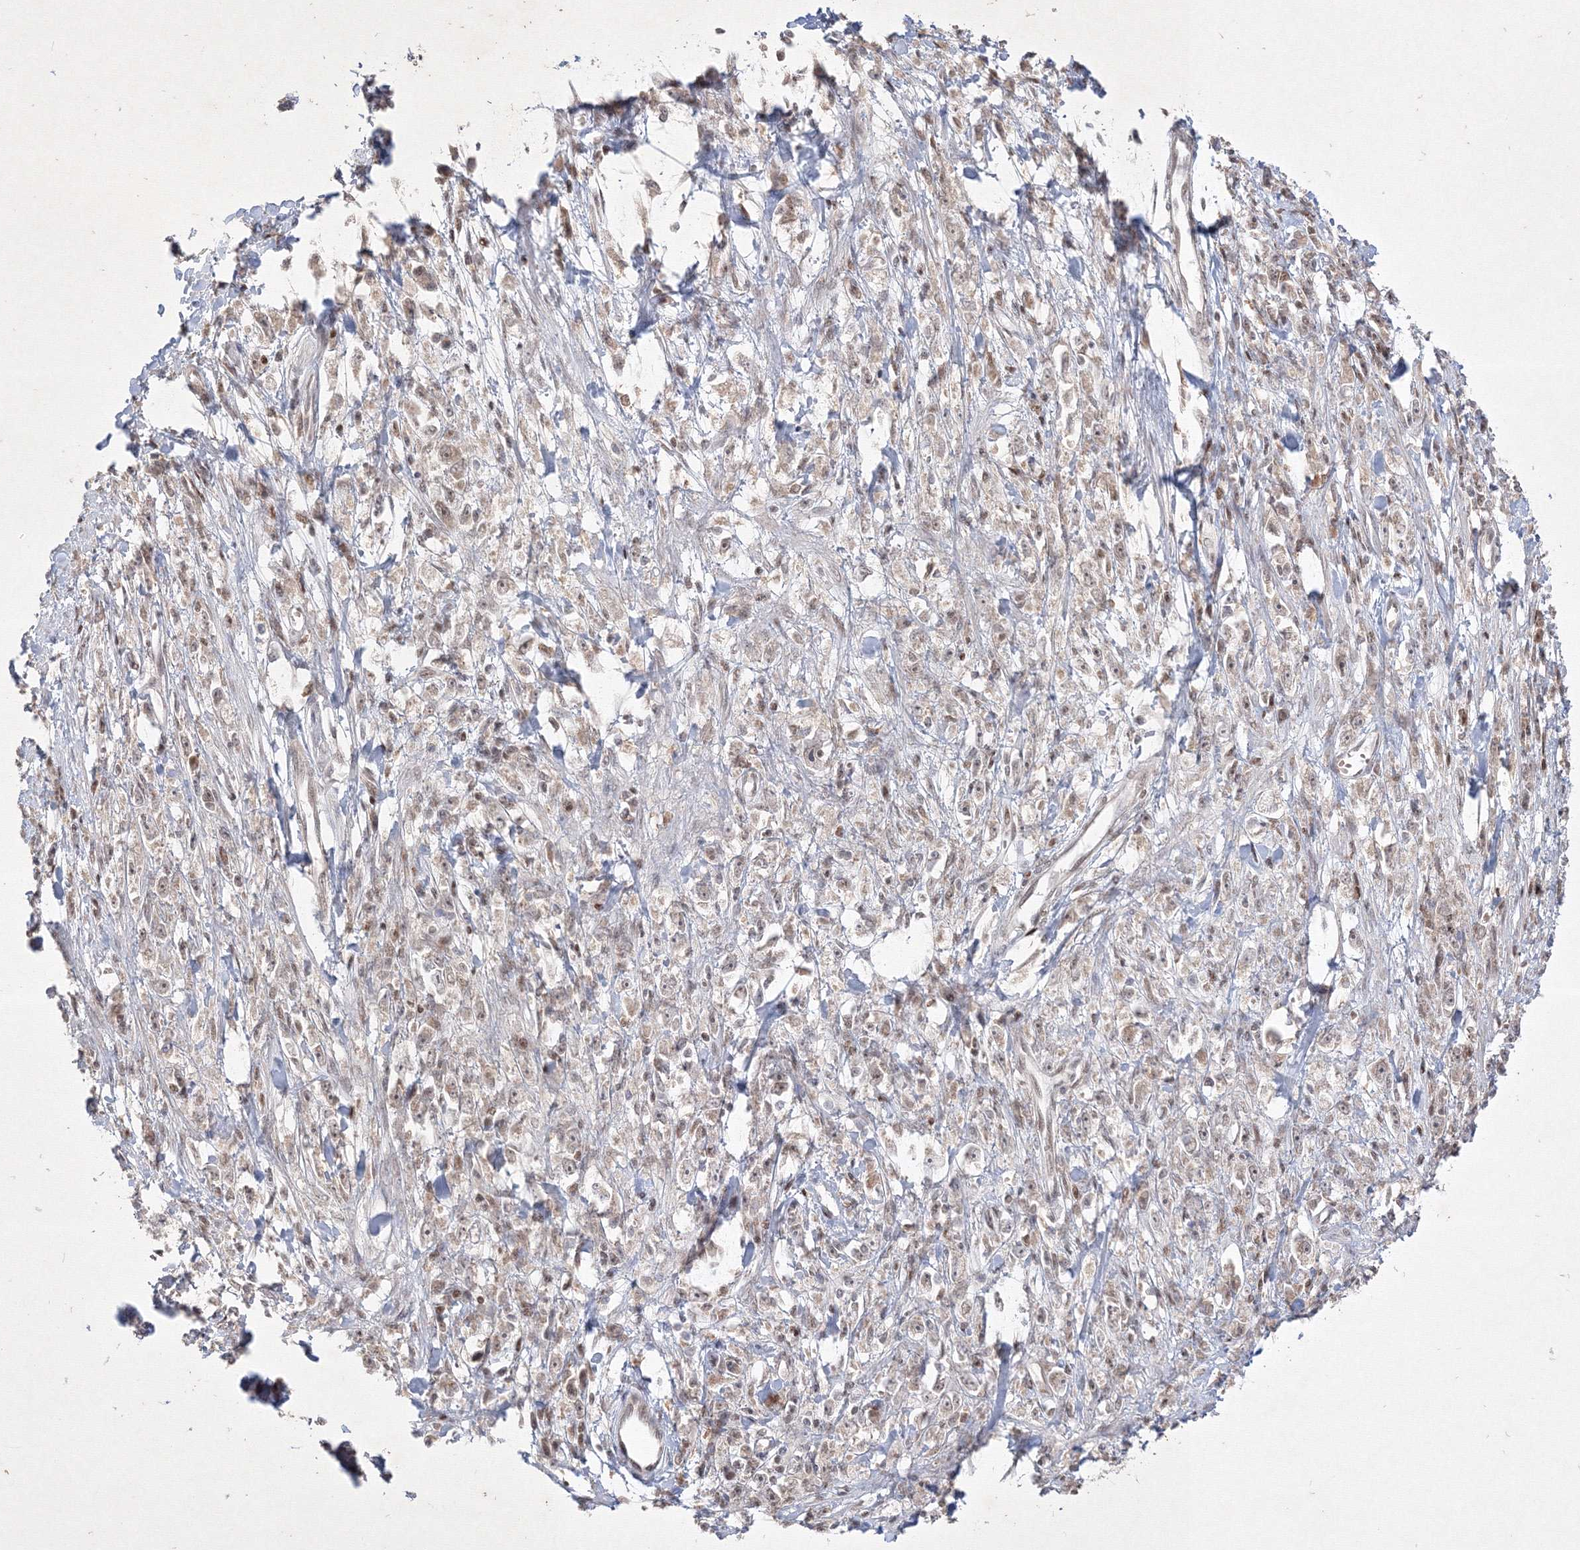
{"staining": {"intensity": "negative", "quantity": "none", "location": "none"}, "tissue": "stomach cancer", "cell_type": "Tumor cells", "image_type": "cancer", "snomed": [{"axis": "morphology", "description": "Adenocarcinoma, NOS"}, {"axis": "topography", "description": "Stomach"}], "caption": "The immunohistochemistry (IHC) photomicrograph has no significant positivity in tumor cells of stomach cancer tissue. (Brightfield microscopy of DAB IHC at high magnification).", "gene": "TAB1", "patient": {"sex": "female", "age": 59}}